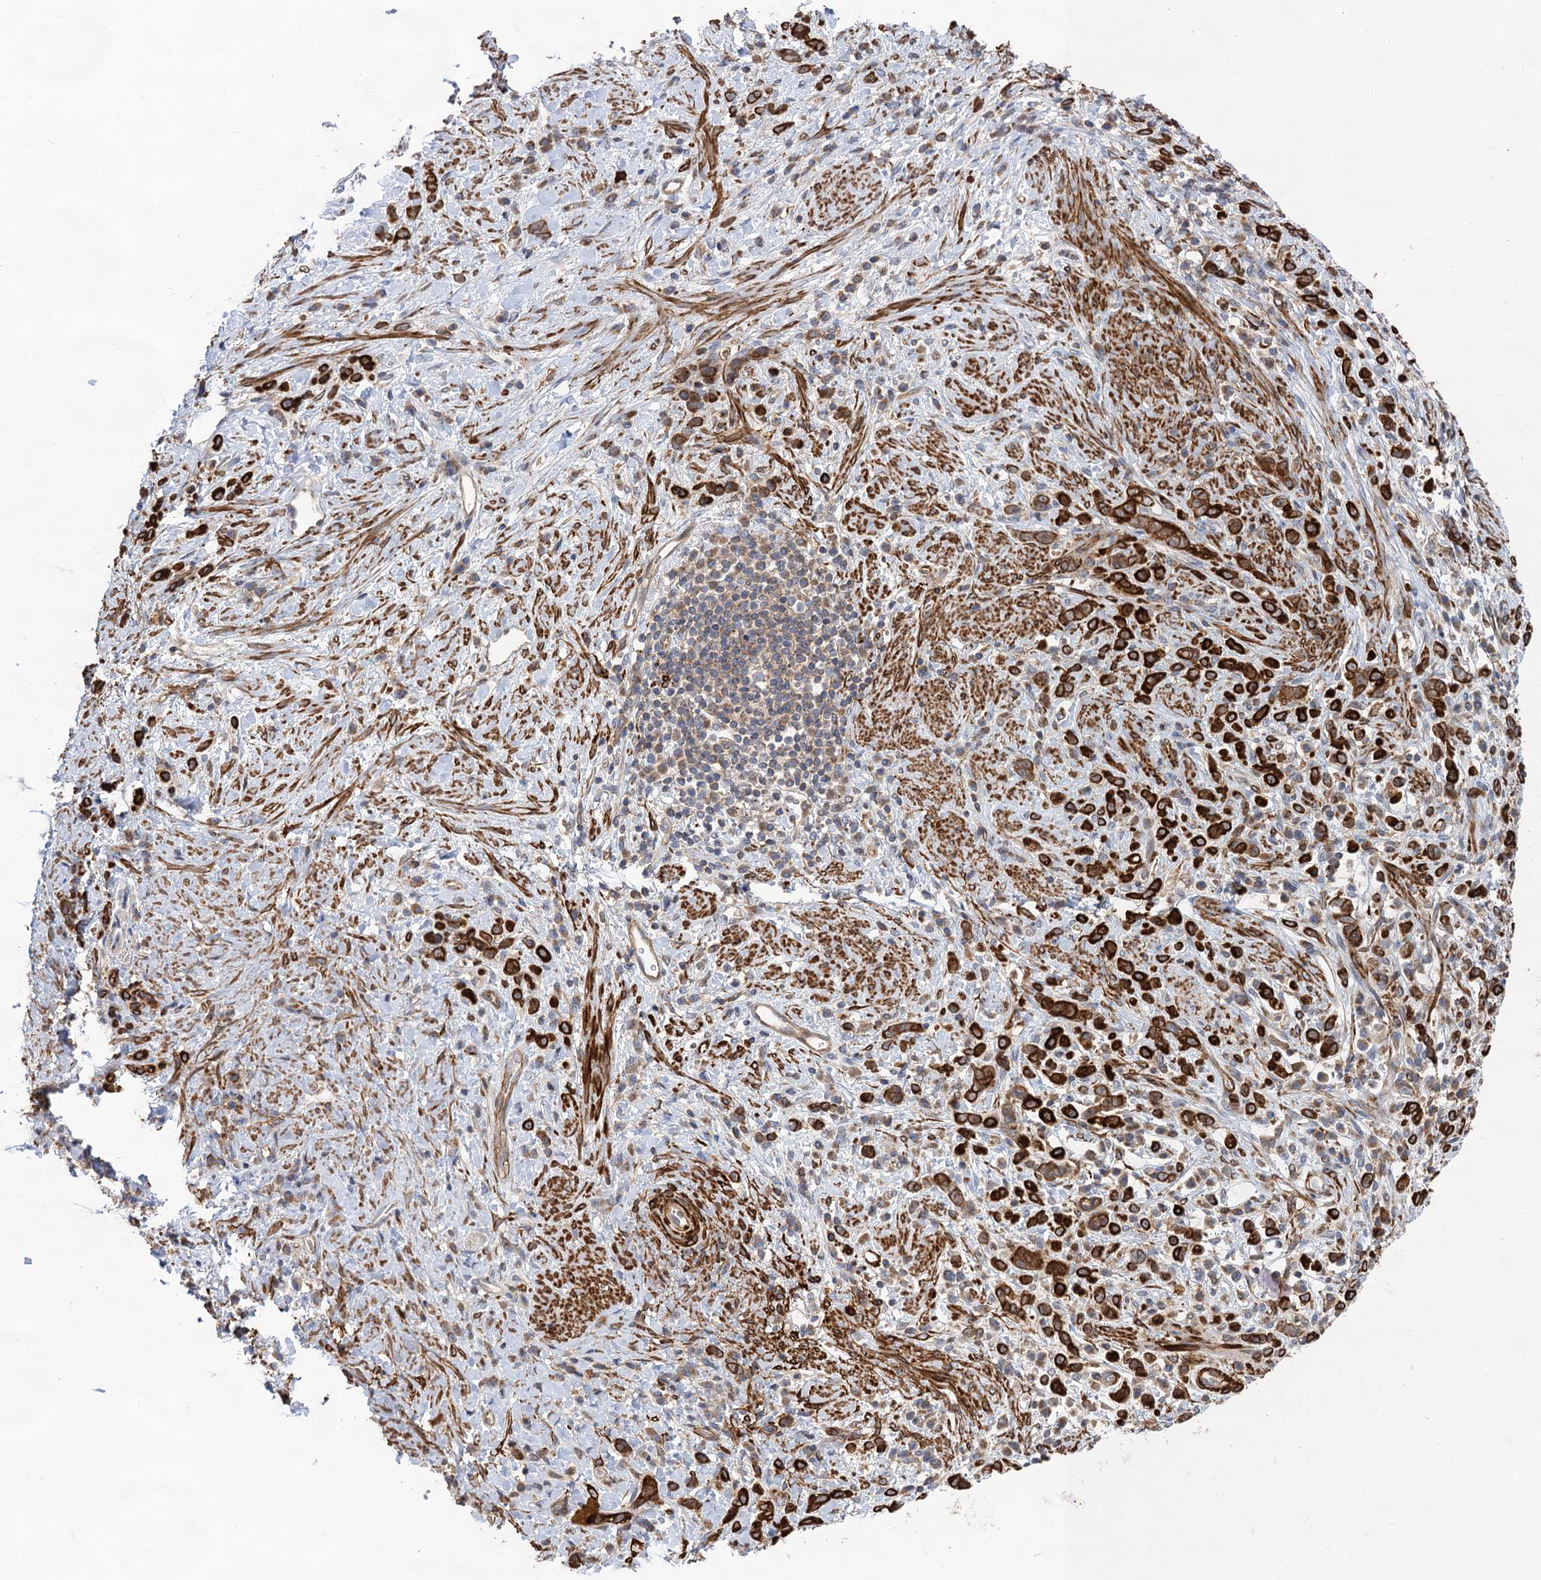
{"staining": {"intensity": "strong", "quantity": ">75%", "location": "cytoplasmic/membranous"}, "tissue": "stomach cancer", "cell_type": "Tumor cells", "image_type": "cancer", "snomed": [{"axis": "morphology", "description": "Adenocarcinoma, NOS"}, {"axis": "topography", "description": "Stomach"}], "caption": "Stomach cancer was stained to show a protein in brown. There is high levels of strong cytoplasmic/membranous expression in approximately >75% of tumor cells.", "gene": "WDR88", "patient": {"sex": "female", "age": 60}}